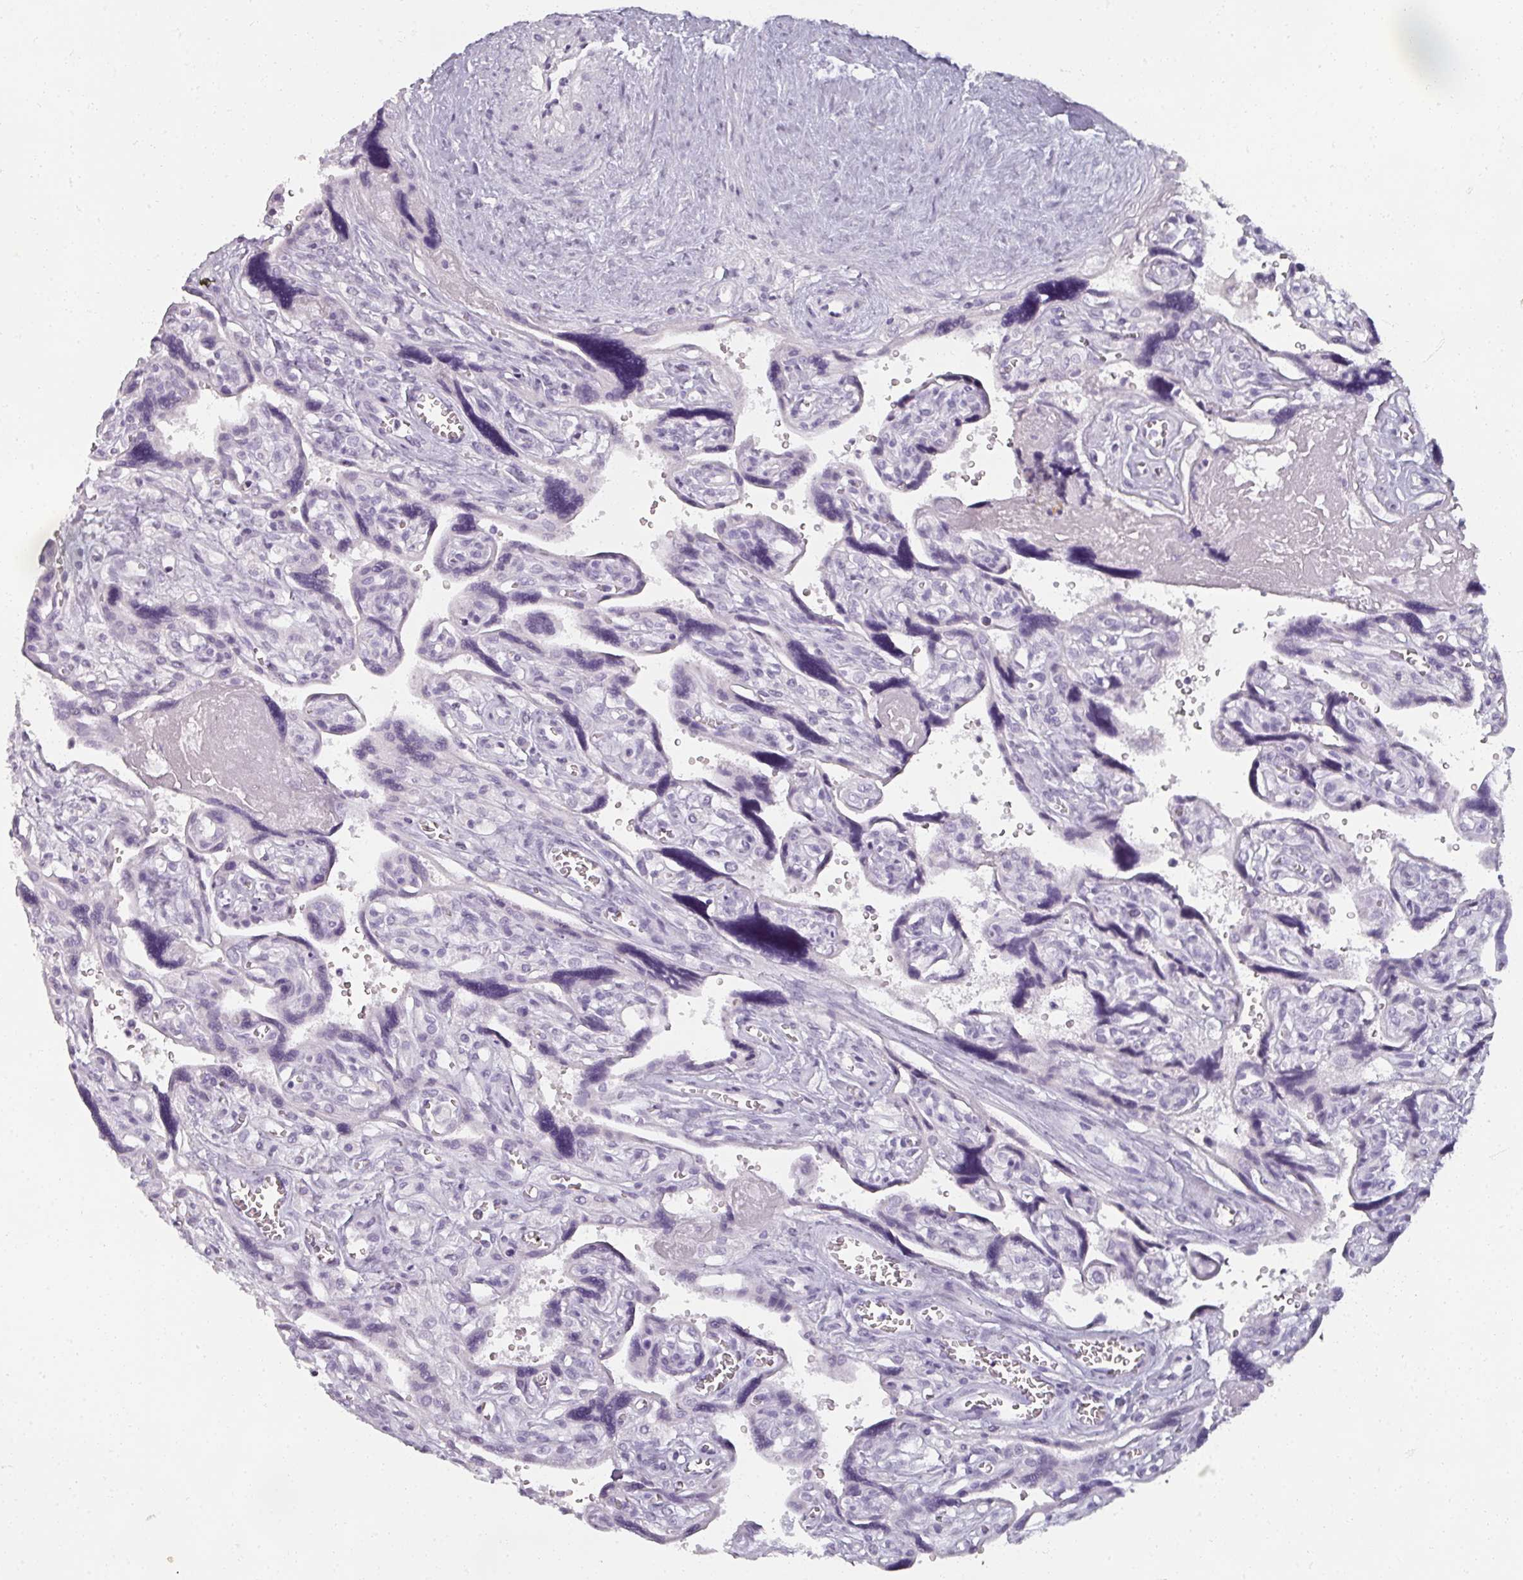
{"staining": {"intensity": "negative", "quantity": "none", "location": "none"}, "tissue": "placenta", "cell_type": "Decidual cells", "image_type": "normal", "snomed": [{"axis": "morphology", "description": "Normal tissue, NOS"}, {"axis": "topography", "description": "Placenta"}], "caption": "IHC photomicrograph of normal human placenta stained for a protein (brown), which displays no positivity in decidual cells. (DAB IHC visualized using brightfield microscopy, high magnification).", "gene": "REG3A", "patient": {"sex": "female", "age": 39}}